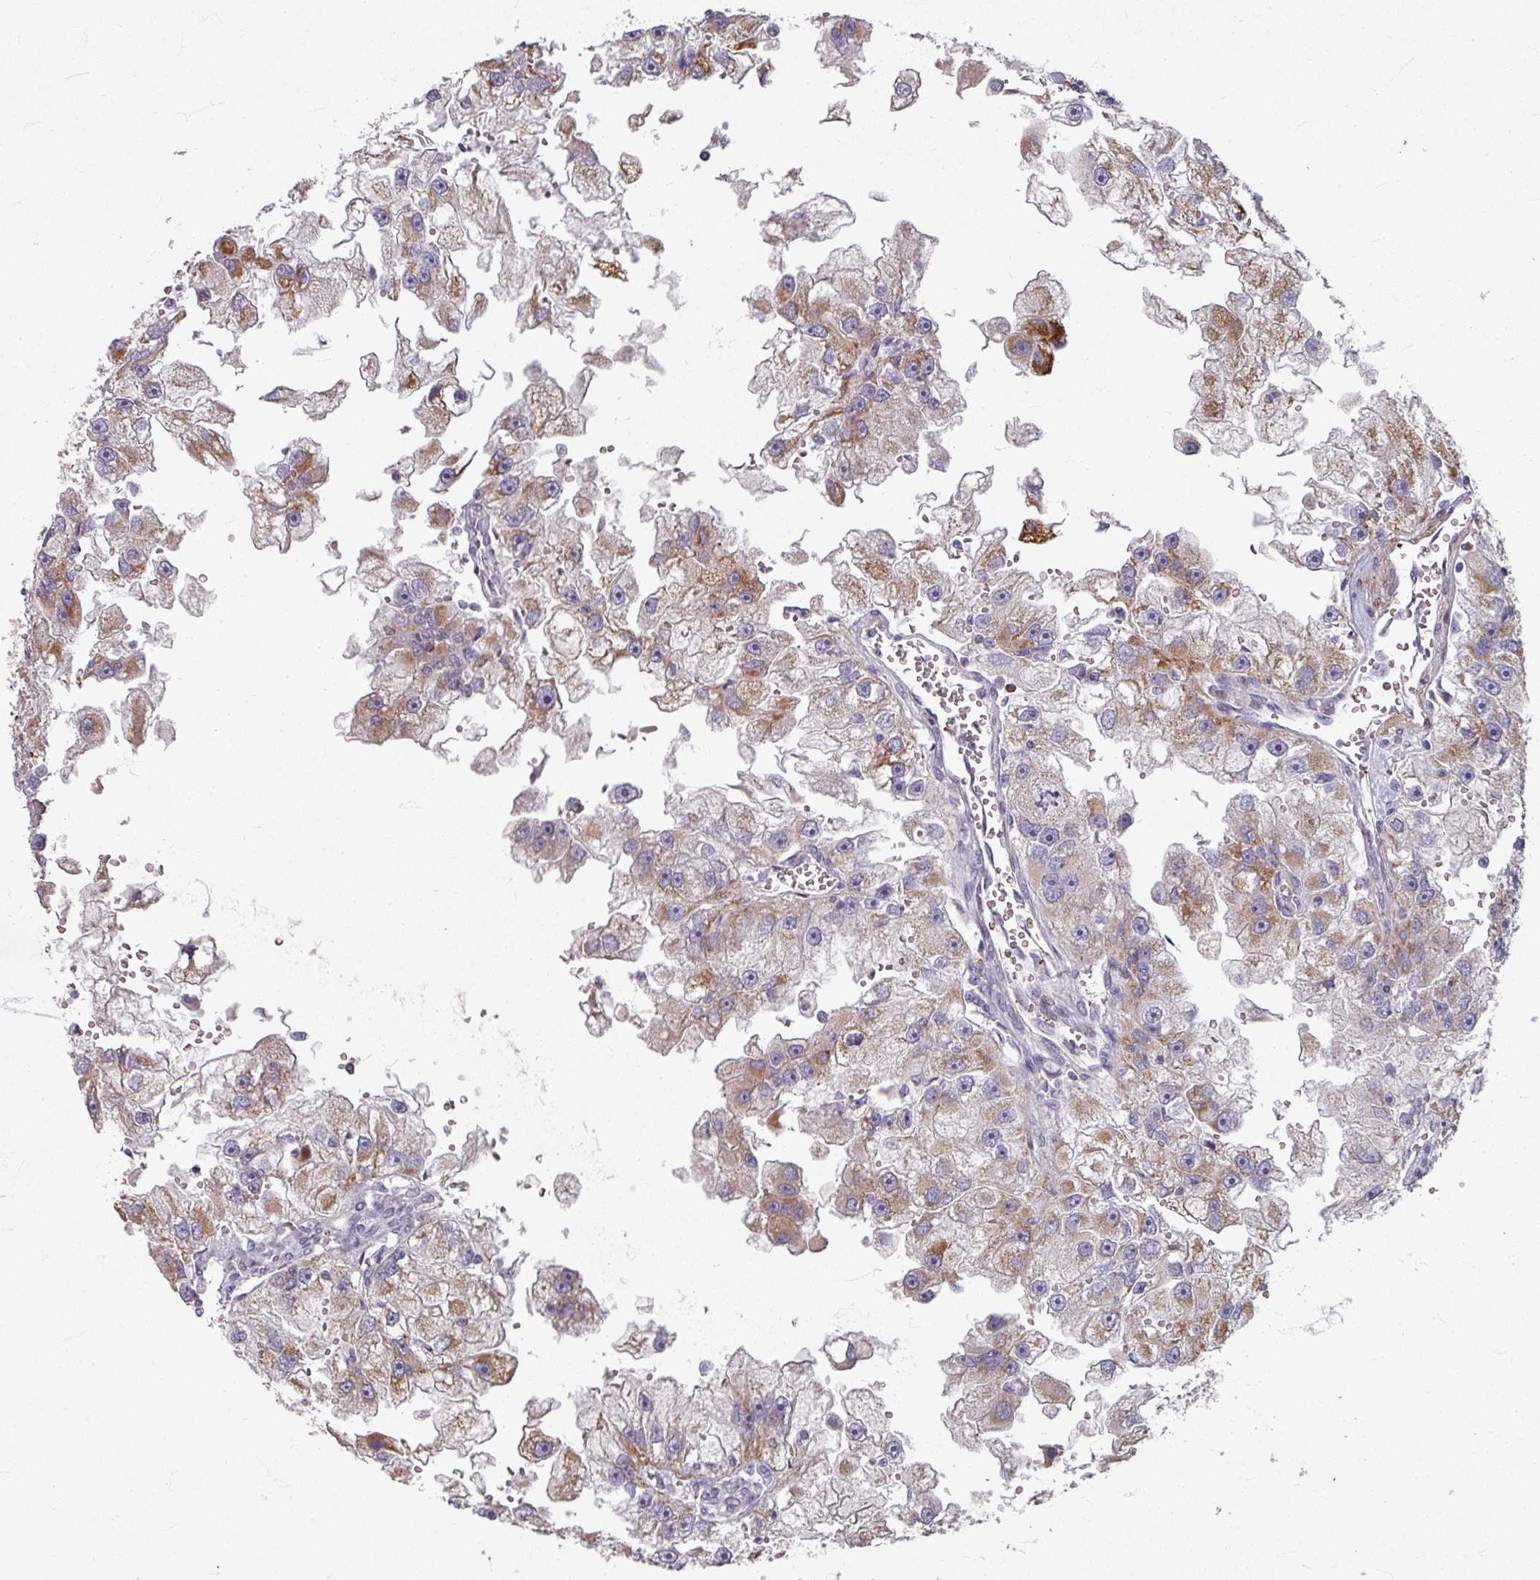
{"staining": {"intensity": "moderate", "quantity": "25%-75%", "location": "cytoplasmic/membranous"}, "tissue": "renal cancer", "cell_type": "Tumor cells", "image_type": "cancer", "snomed": [{"axis": "morphology", "description": "Adenocarcinoma, NOS"}, {"axis": "topography", "description": "Kidney"}], "caption": "Immunohistochemistry (IHC) image of renal cancer (adenocarcinoma) stained for a protein (brown), which displays medium levels of moderate cytoplasmic/membranous expression in about 25%-75% of tumor cells.", "gene": "GABARAPL1", "patient": {"sex": "male", "age": 63}}